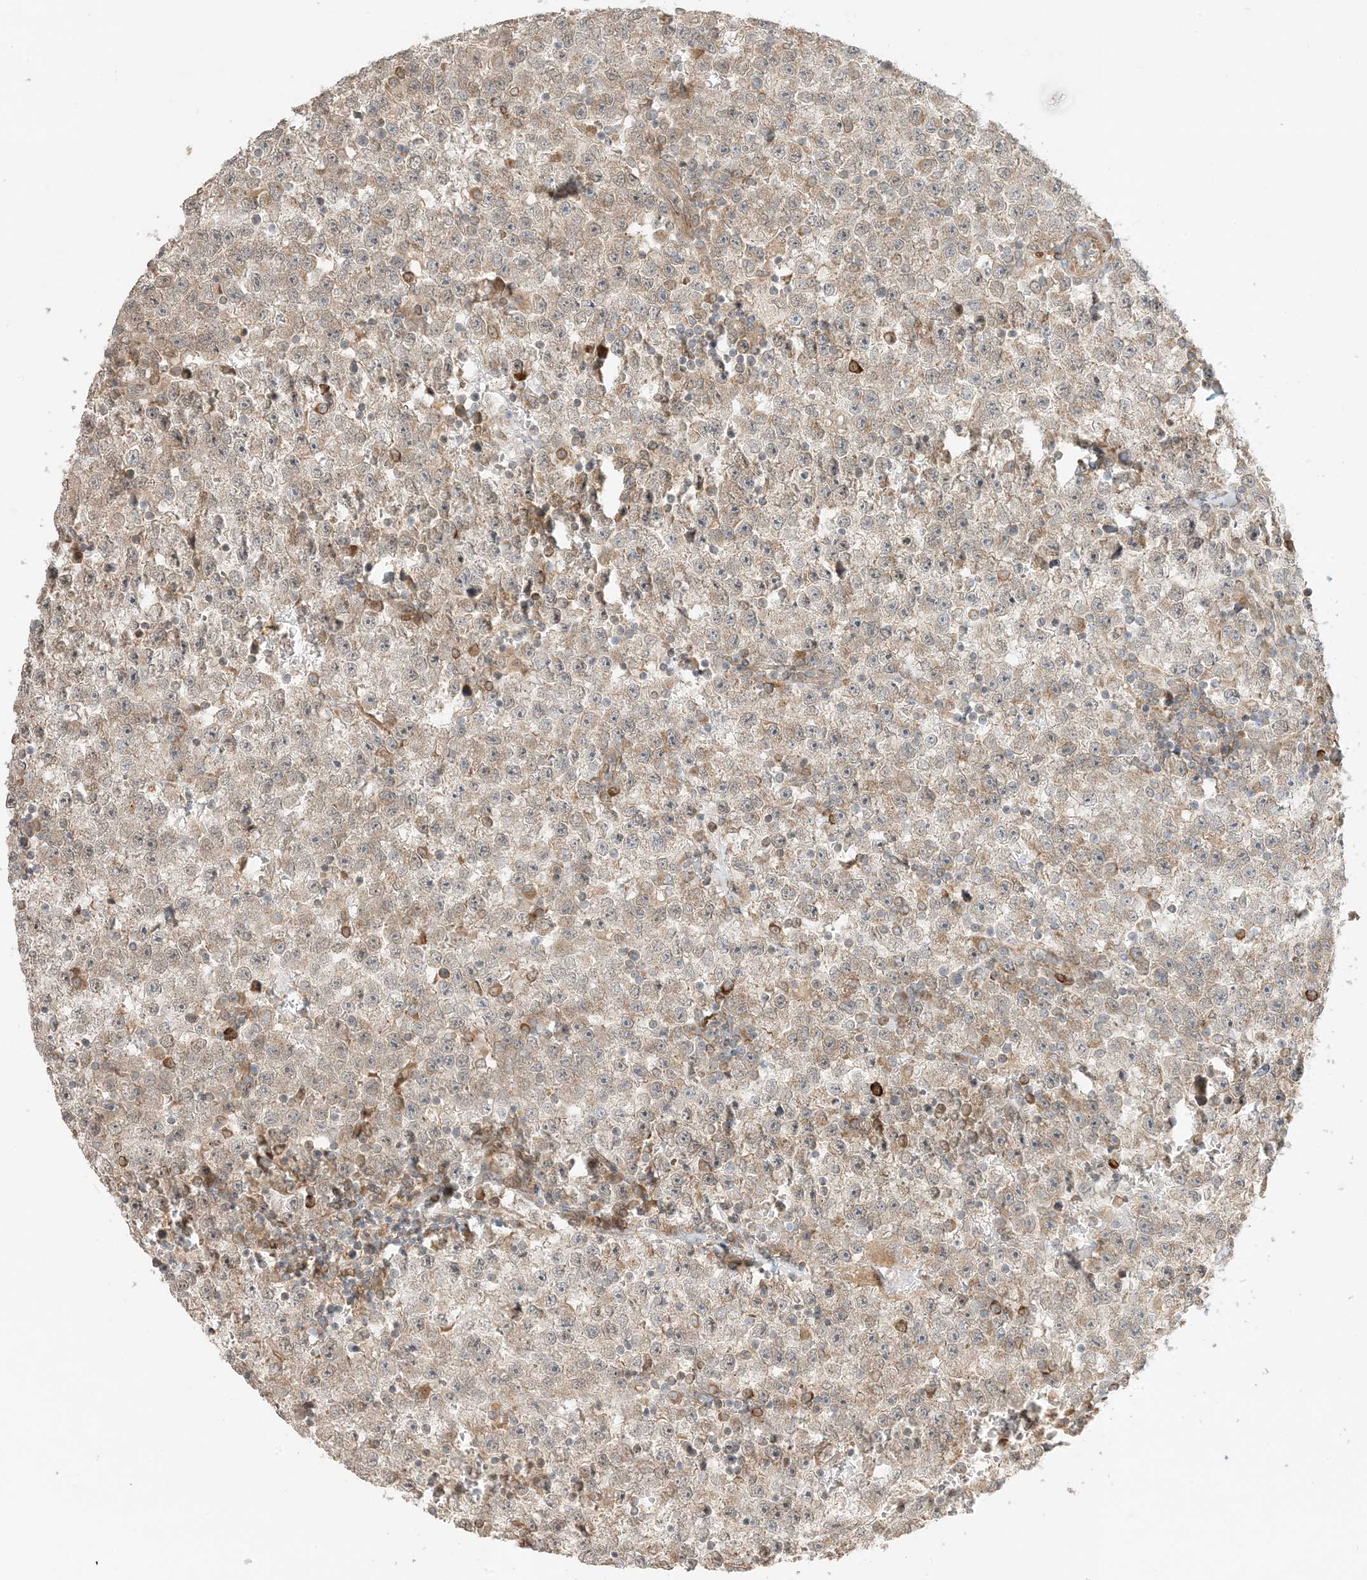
{"staining": {"intensity": "weak", "quantity": ">75%", "location": "cytoplasmic/membranous"}, "tissue": "testis cancer", "cell_type": "Tumor cells", "image_type": "cancer", "snomed": [{"axis": "morphology", "description": "Seminoma, NOS"}, {"axis": "topography", "description": "Testis"}], "caption": "Approximately >75% of tumor cells in testis cancer display weak cytoplasmic/membranous protein staining as visualized by brown immunohistochemical staining.", "gene": "SCARF2", "patient": {"sex": "male", "age": 22}}